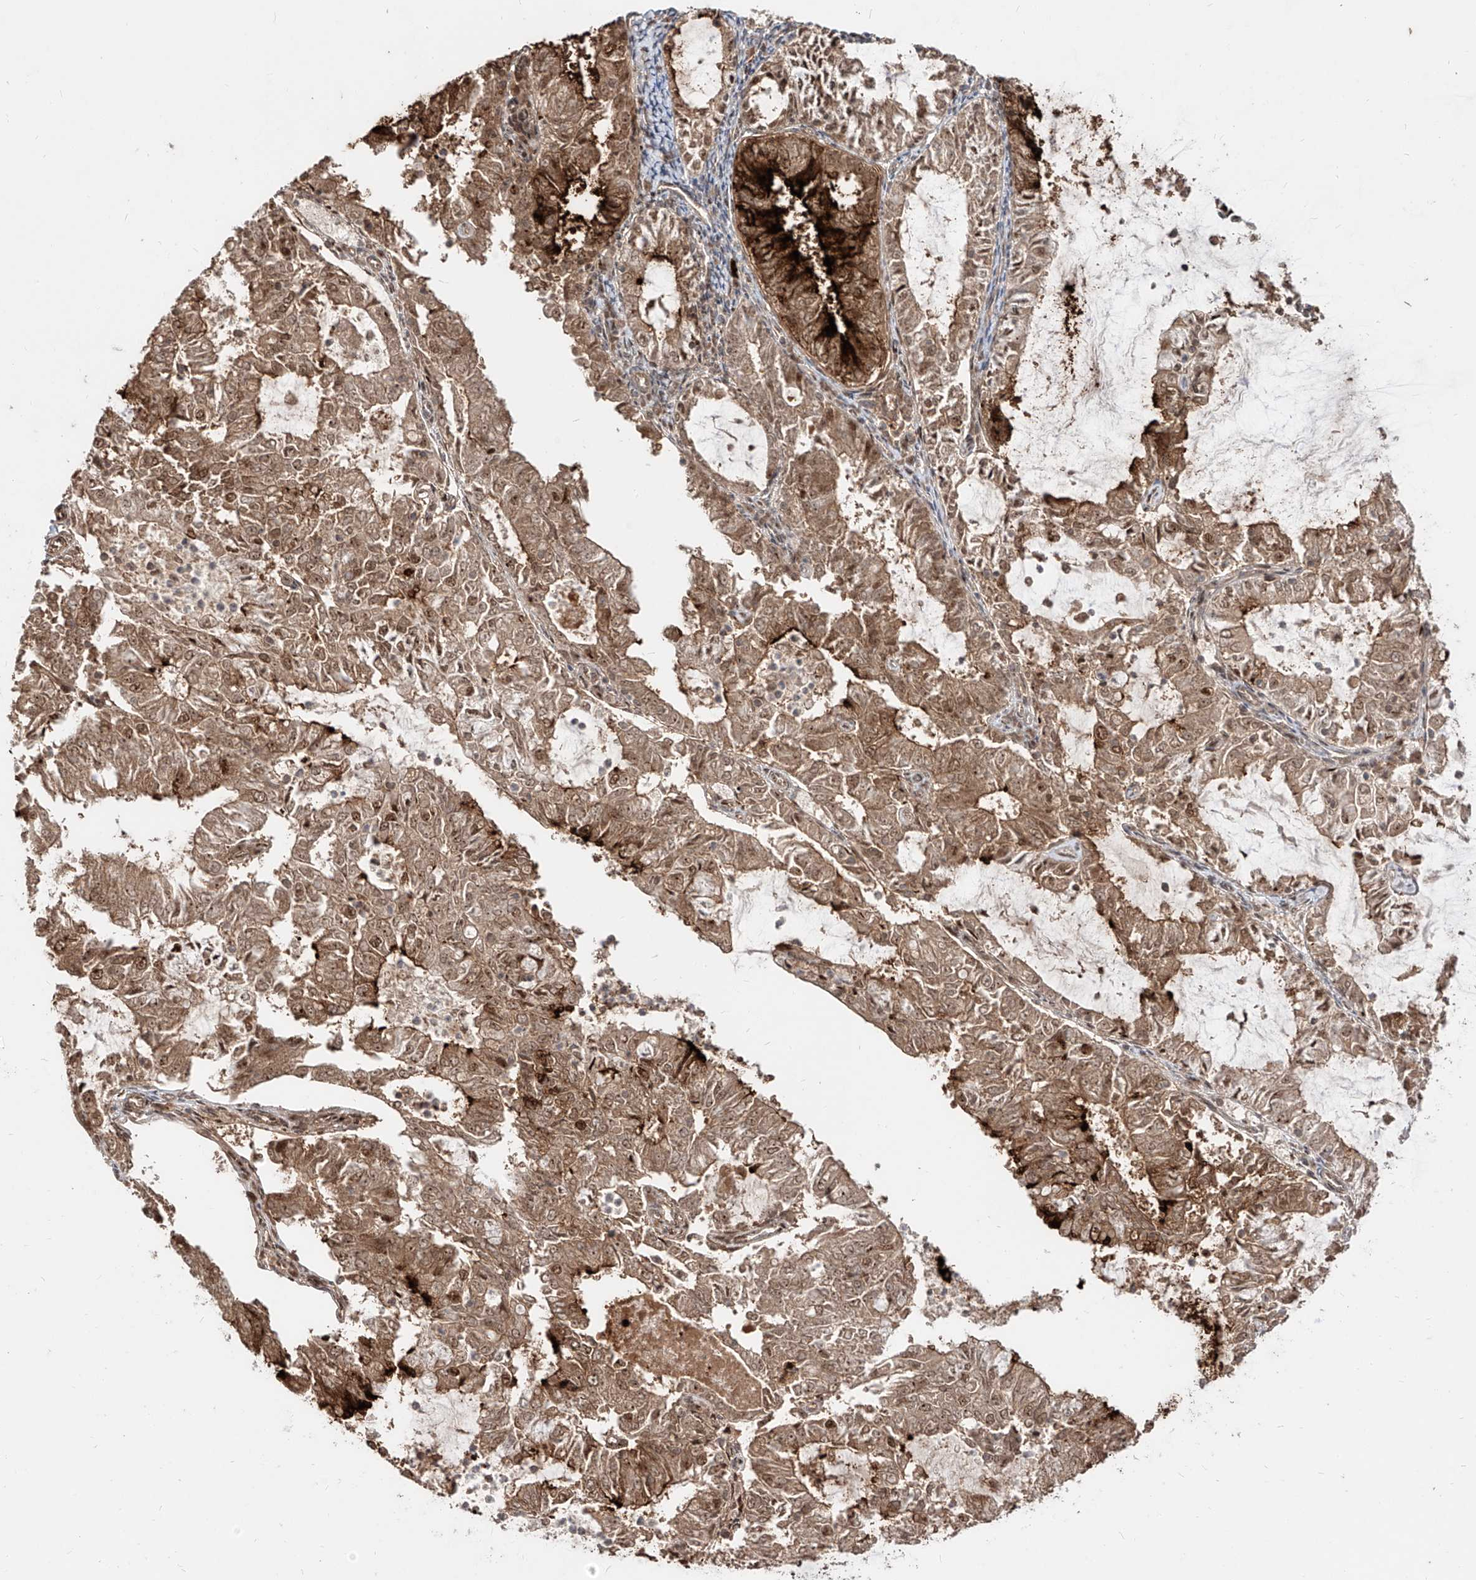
{"staining": {"intensity": "moderate", "quantity": ">75%", "location": "cytoplasmic/membranous,nuclear"}, "tissue": "endometrial cancer", "cell_type": "Tumor cells", "image_type": "cancer", "snomed": [{"axis": "morphology", "description": "Adenocarcinoma, NOS"}, {"axis": "topography", "description": "Endometrium"}], "caption": "This is an image of immunohistochemistry (IHC) staining of endometrial cancer, which shows moderate positivity in the cytoplasmic/membranous and nuclear of tumor cells.", "gene": "ZNF710", "patient": {"sex": "female", "age": 57}}